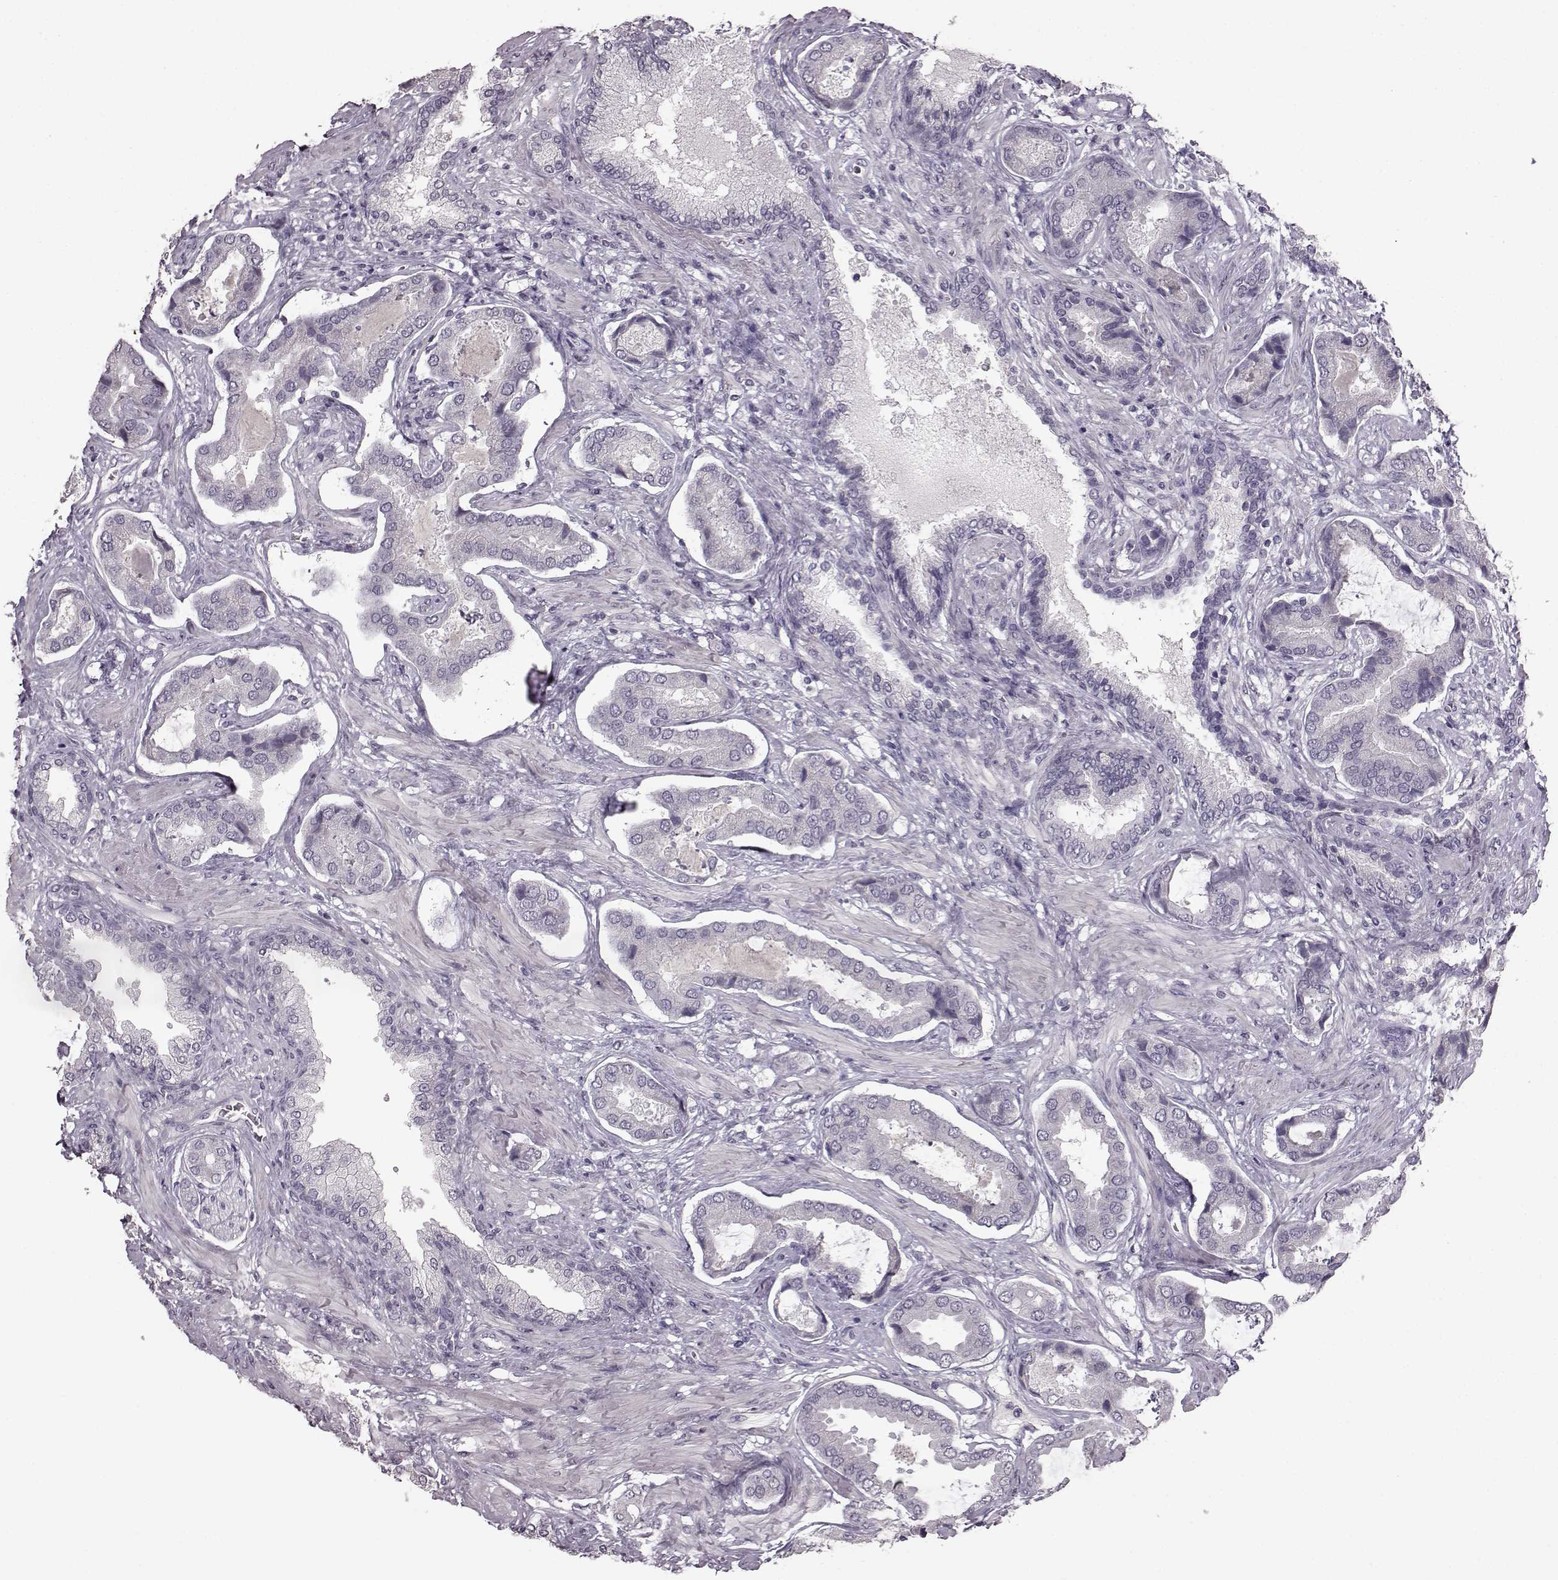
{"staining": {"intensity": "negative", "quantity": "none", "location": "none"}, "tissue": "prostate cancer", "cell_type": "Tumor cells", "image_type": "cancer", "snomed": [{"axis": "morphology", "description": "Adenocarcinoma, NOS"}, {"axis": "topography", "description": "Prostate"}], "caption": "Adenocarcinoma (prostate) was stained to show a protein in brown. There is no significant staining in tumor cells.", "gene": "LHB", "patient": {"sex": "male", "age": 64}}